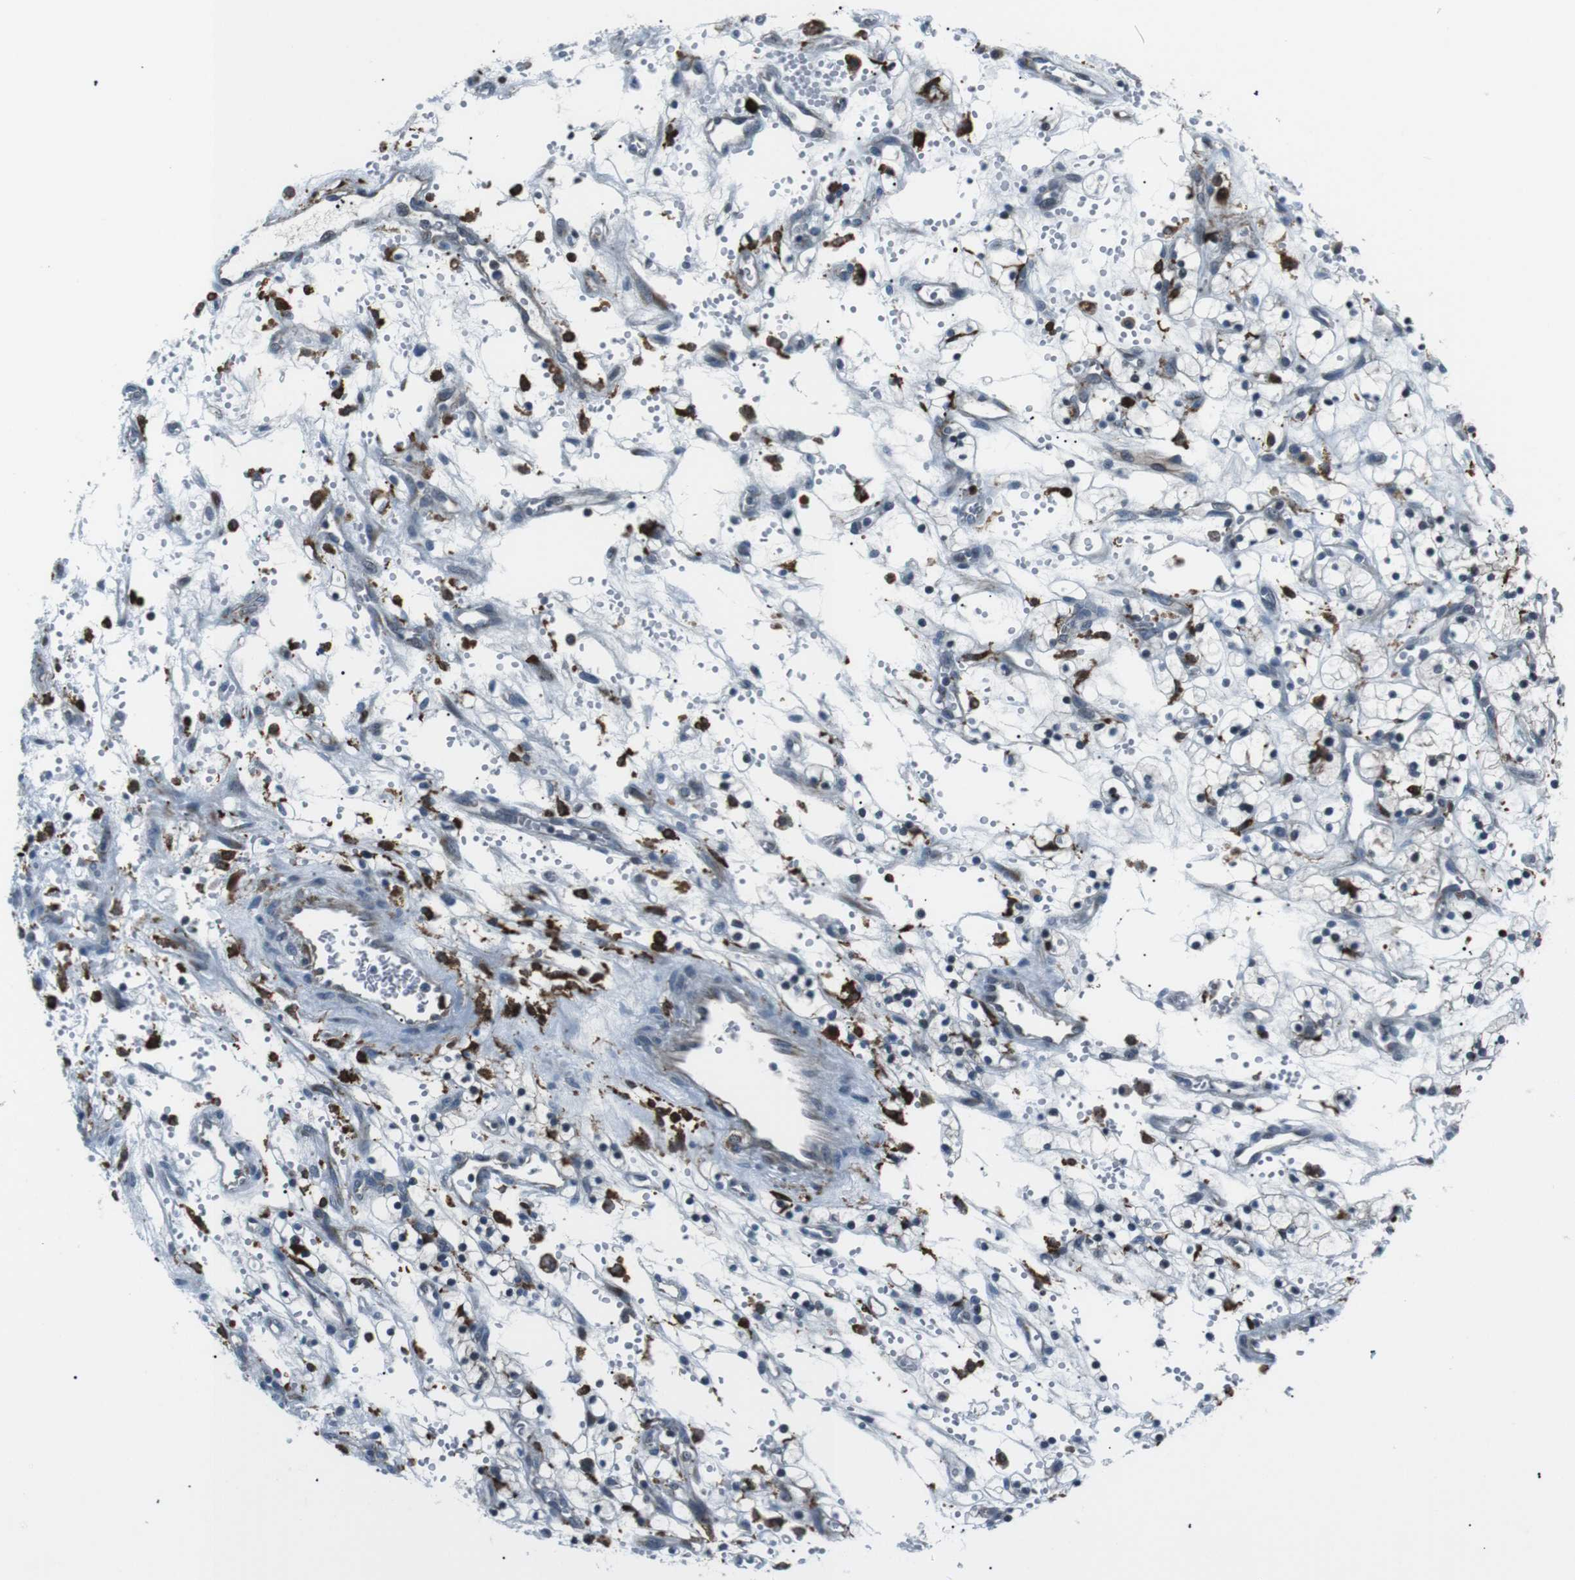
{"staining": {"intensity": "negative", "quantity": "none", "location": "none"}, "tissue": "renal cancer", "cell_type": "Tumor cells", "image_type": "cancer", "snomed": [{"axis": "morphology", "description": "Adenocarcinoma, NOS"}, {"axis": "topography", "description": "Kidney"}], "caption": "A micrograph of human renal cancer (adenocarcinoma) is negative for staining in tumor cells.", "gene": "BLNK", "patient": {"sex": "female", "age": 57}}